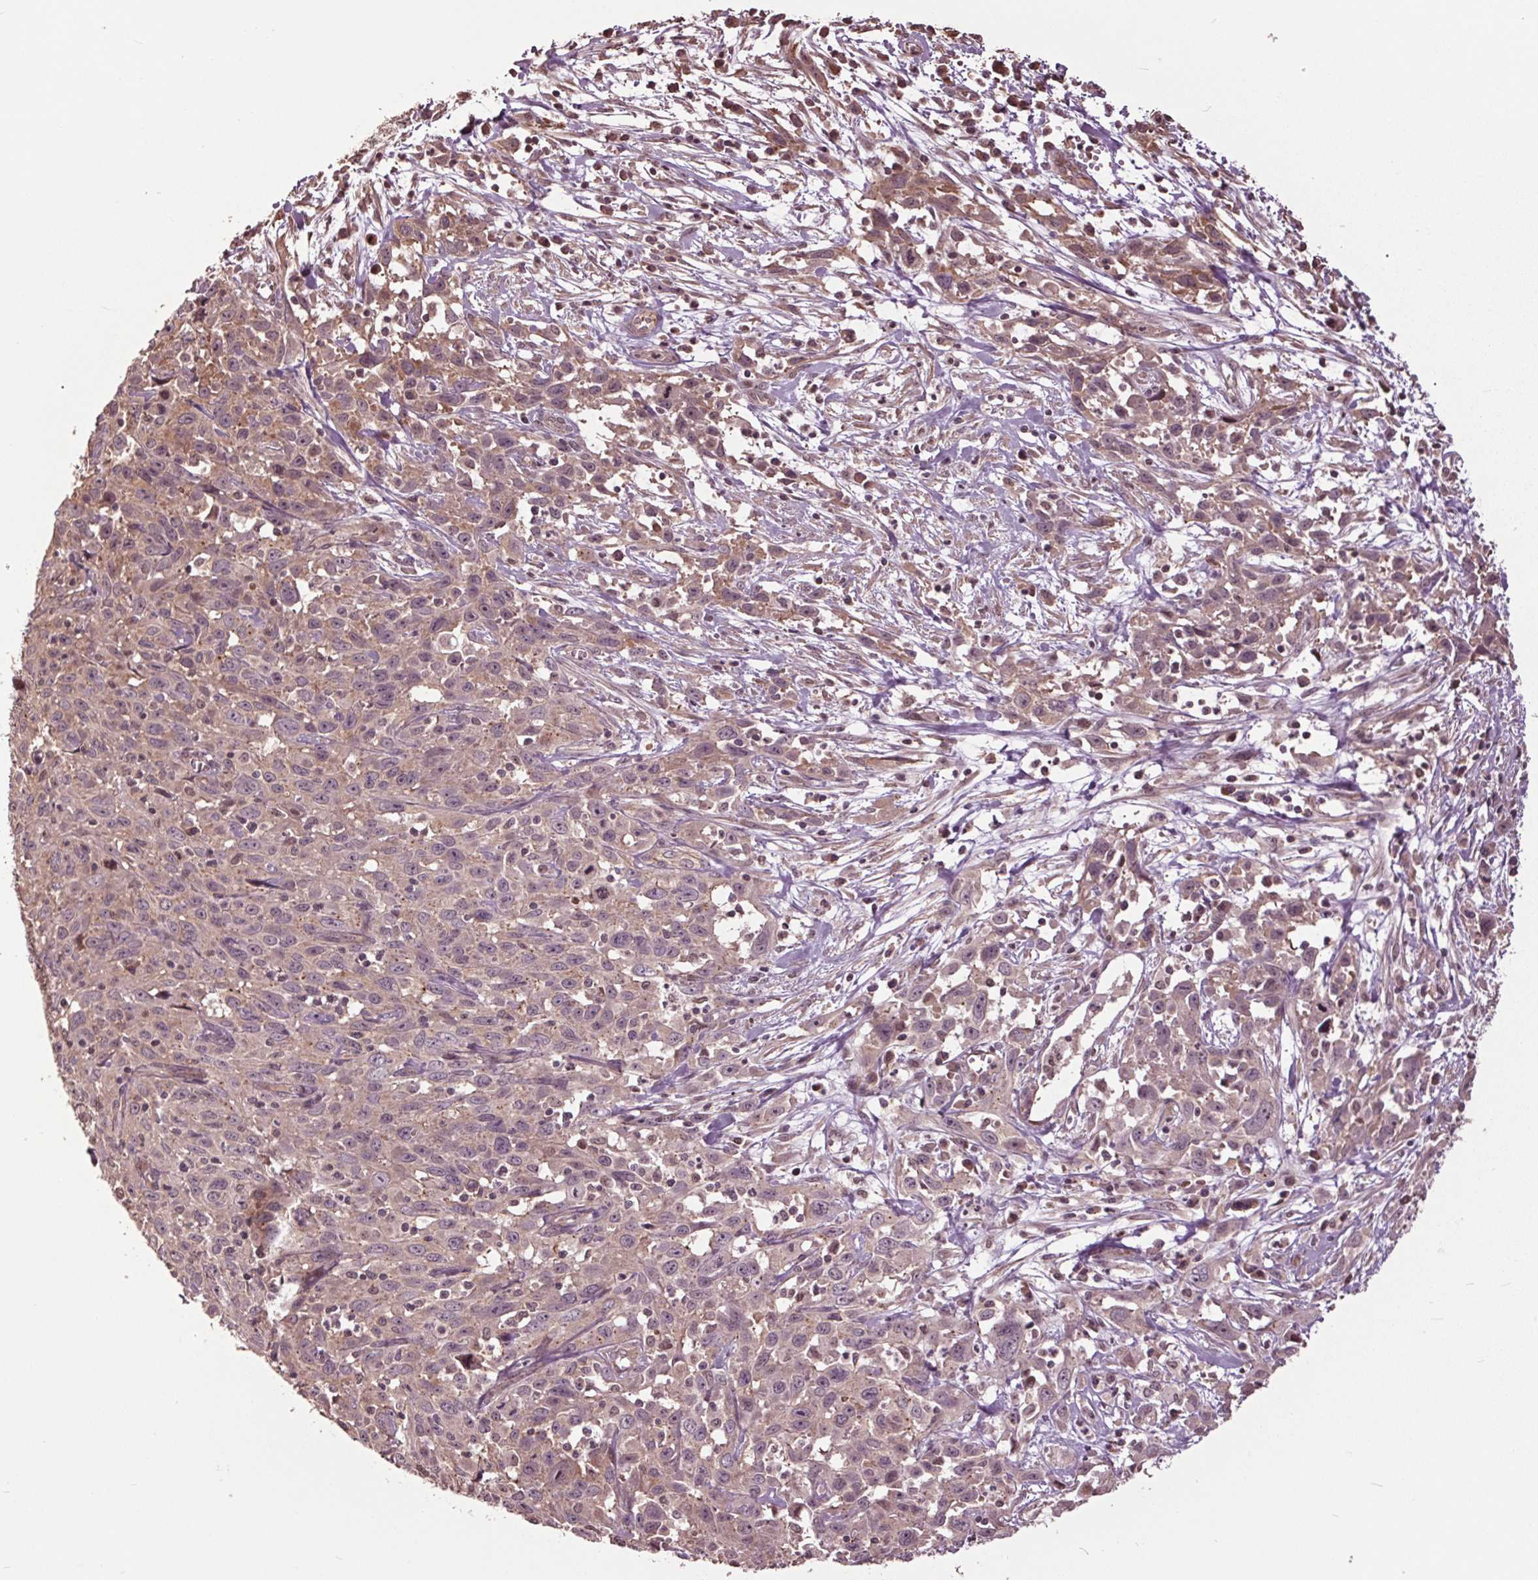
{"staining": {"intensity": "weak", "quantity": "<25%", "location": "cytoplasmic/membranous"}, "tissue": "cervical cancer", "cell_type": "Tumor cells", "image_type": "cancer", "snomed": [{"axis": "morphology", "description": "Squamous cell carcinoma, NOS"}, {"axis": "topography", "description": "Cervix"}], "caption": "DAB (3,3'-diaminobenzidine) immunohistochemical staining of cervical squamous cell carcinoma demonstrates no significant positivity in tumor cells.", "gene": "CEP95", "patient": {"sex": "female", "age": 38}}